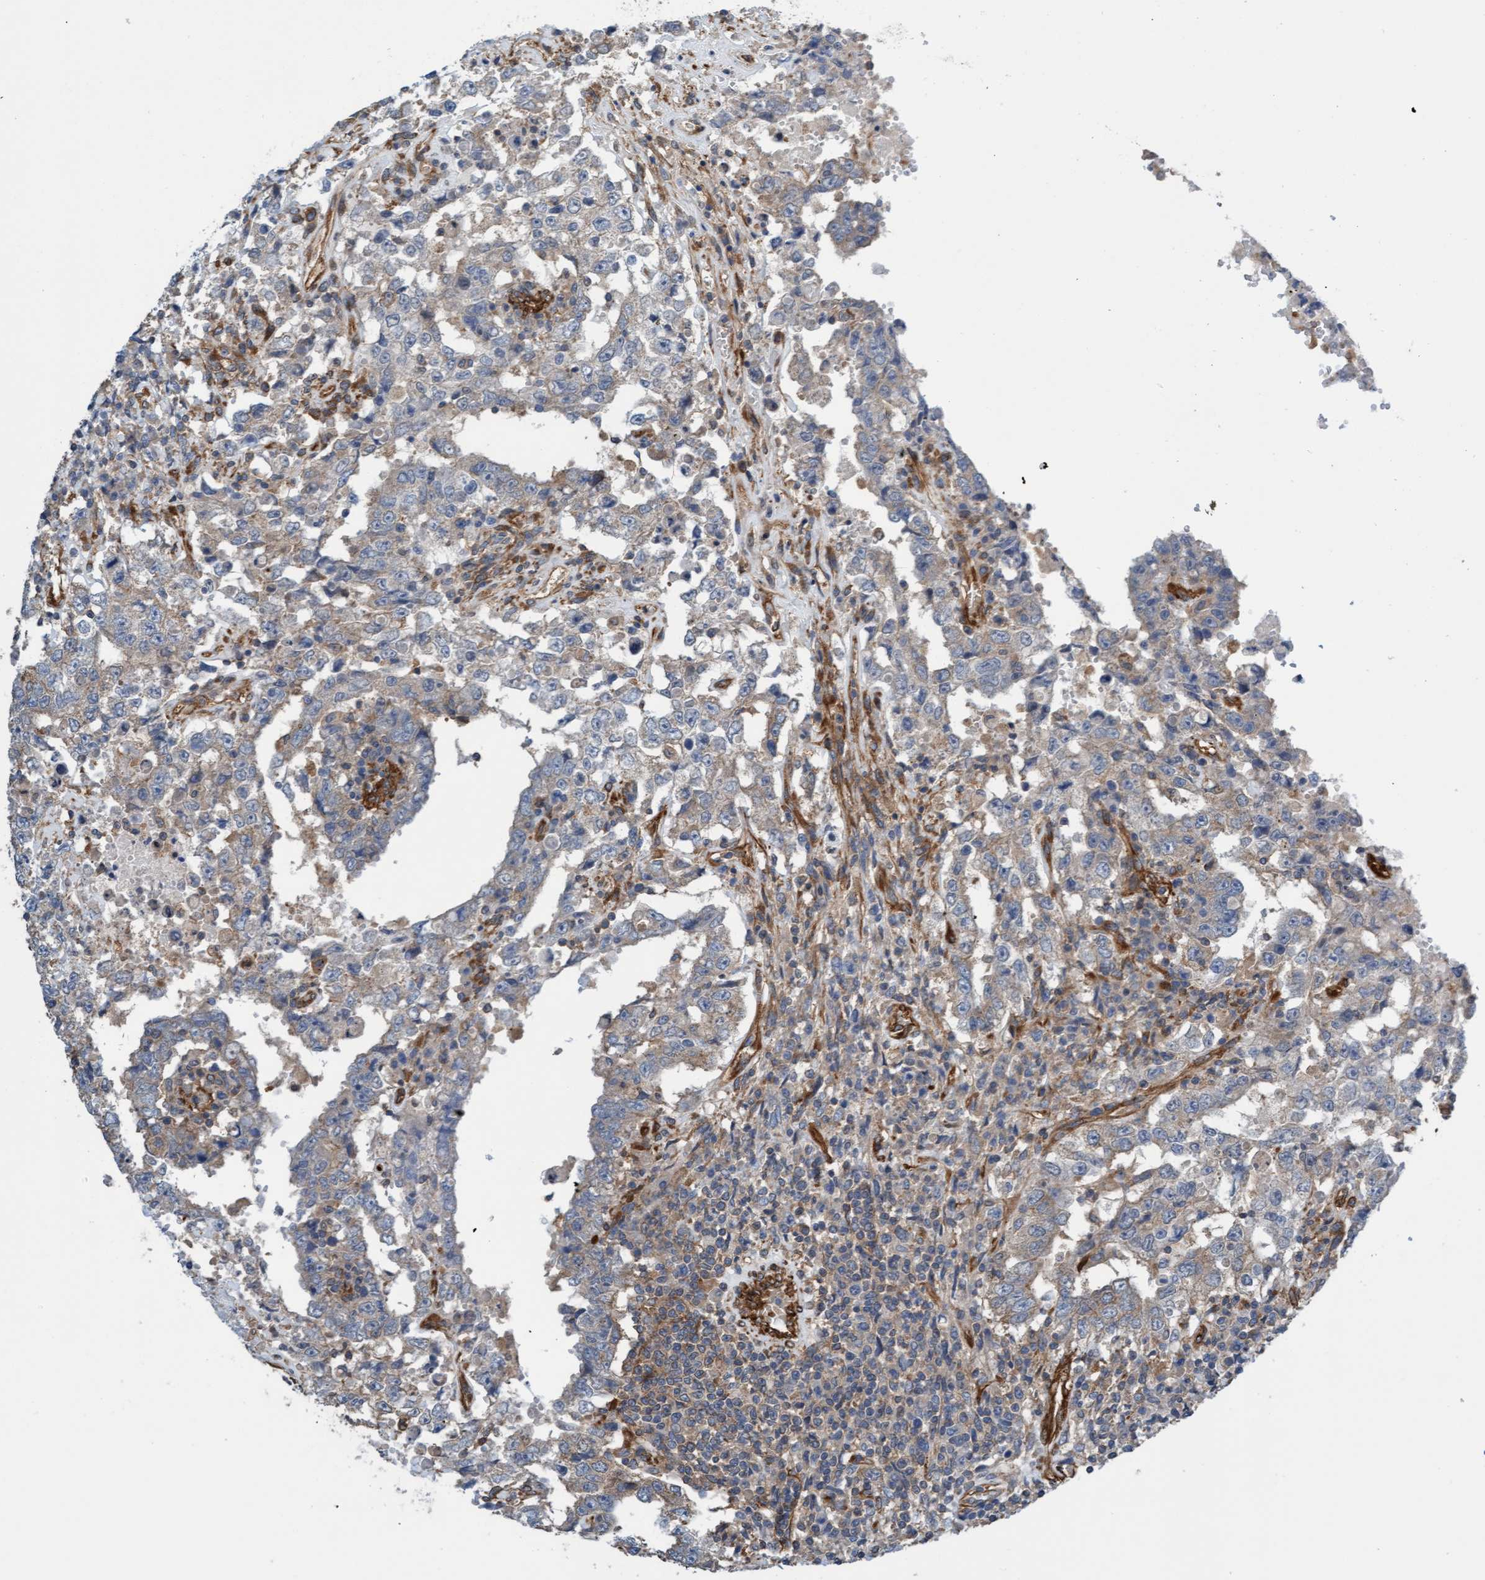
{"staining": {"intensity": "weak", "quantity": "<25%", "location": "cytoplasmic/membranous"}, "tissue": "testis cancer", "cell_type": "Tumor cells", "image_type": "cancer", "snomed": [{"axis": "morphology", "description": "Carcinoma, Embryonal, NOS"}, {"axis": "topography", "description": "Testis"}], "caption": "This is an immunohistochemistry (IHC) micrograph of testis cancer (embryonal carcinoma). There is no staining in tumor cells.", "gene": "FMNL3", "patient": {"sex": "male", "age": 26}}